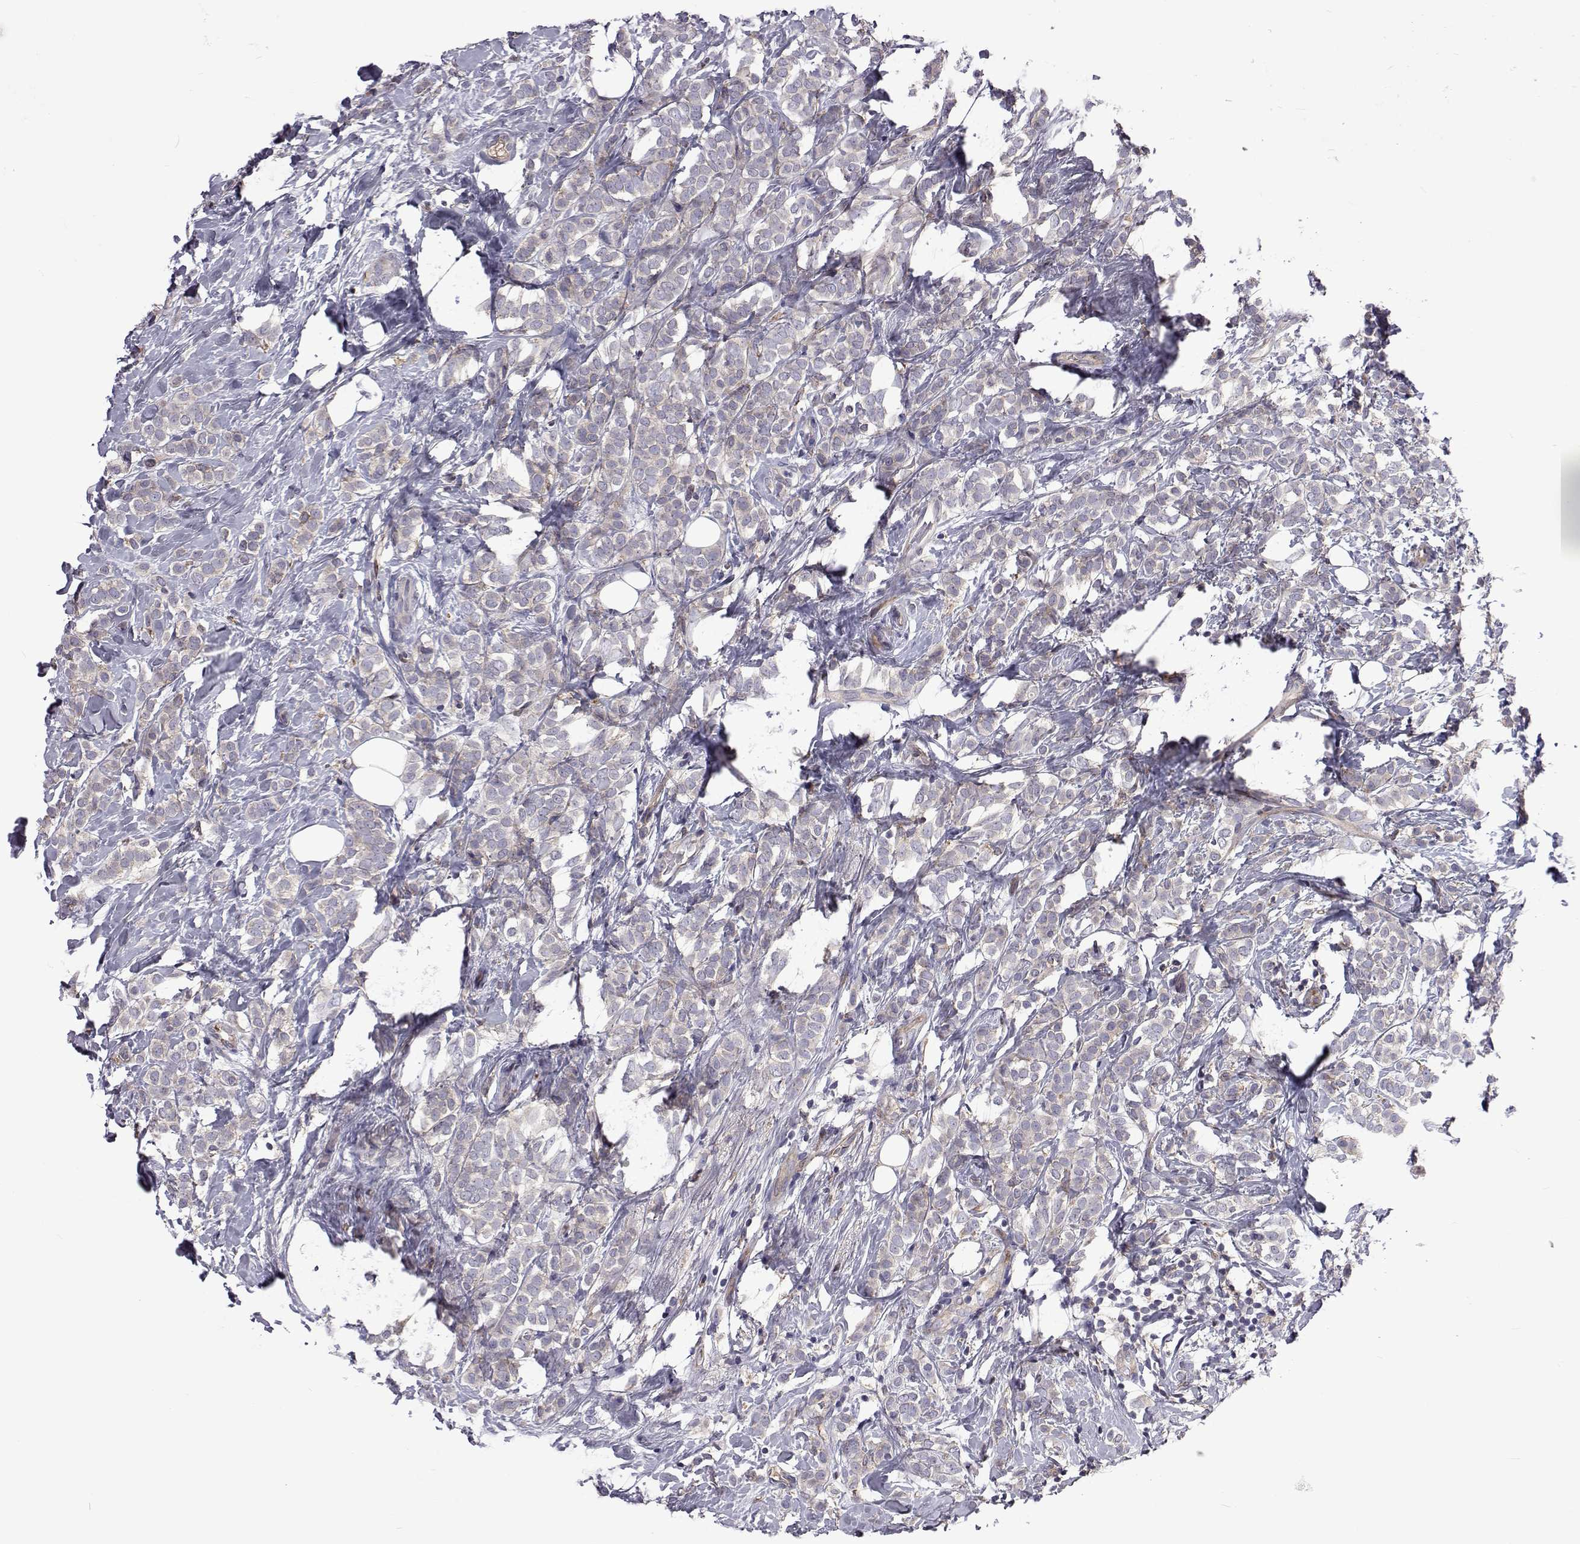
{"staining": {"intensity": "negative", "quantity": "none", "location": "none"}, "tissue": "breast cancer", "cell_type": "Tumor cells", "image_type": "cancer", "snomed": [{"axis": "morphology", "description": "Lobular carcinoma"}, {"axis": "topography", "description": "Breast"}], "caption": "Tumor cells are negative for brown protein staining in breast lobular carcinoma.", "gene": "TCF15", "patient": {"sex": "female", "age": 49}}